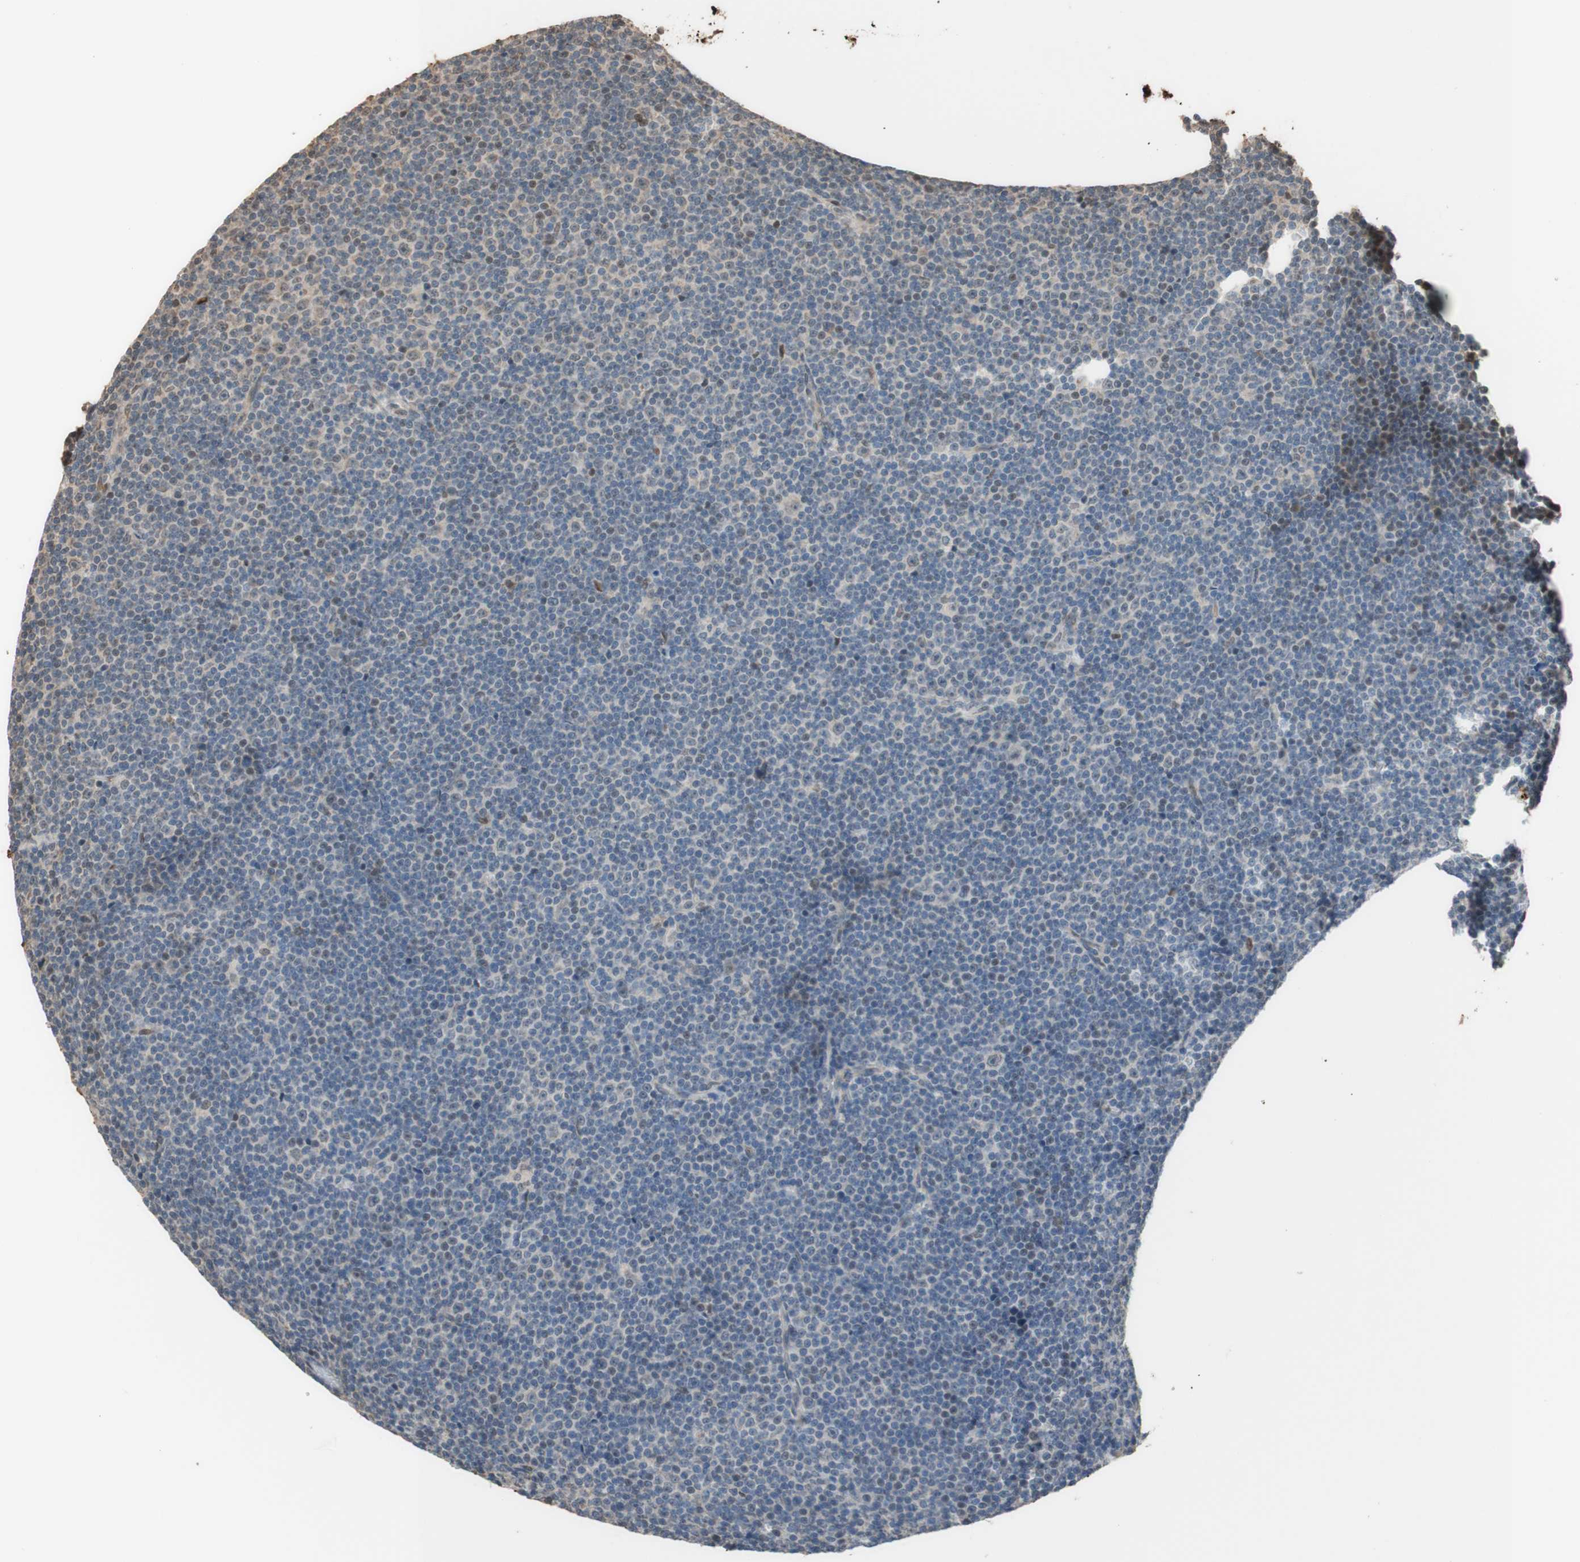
{"staining": {"intensity": "negative", "quantity": "none", "location": "none"}, "tissue": "lymphoma", "cell_type": "Tumor cells", "image_type": "cancer", "snomed": [{"axis": "morphology", "description": "Malignant lymphoma, non-Hodgkin's type, Low grade"}, {"axis": "topography", "description": "Lymph node"}], "caption": "An immunohistochemistry histopathology image of lymphoma is shown. There is no staining in tumor cells of lymphoma.", "gene": "CCNC", "patient": {"sex": "female", "age": 67}}